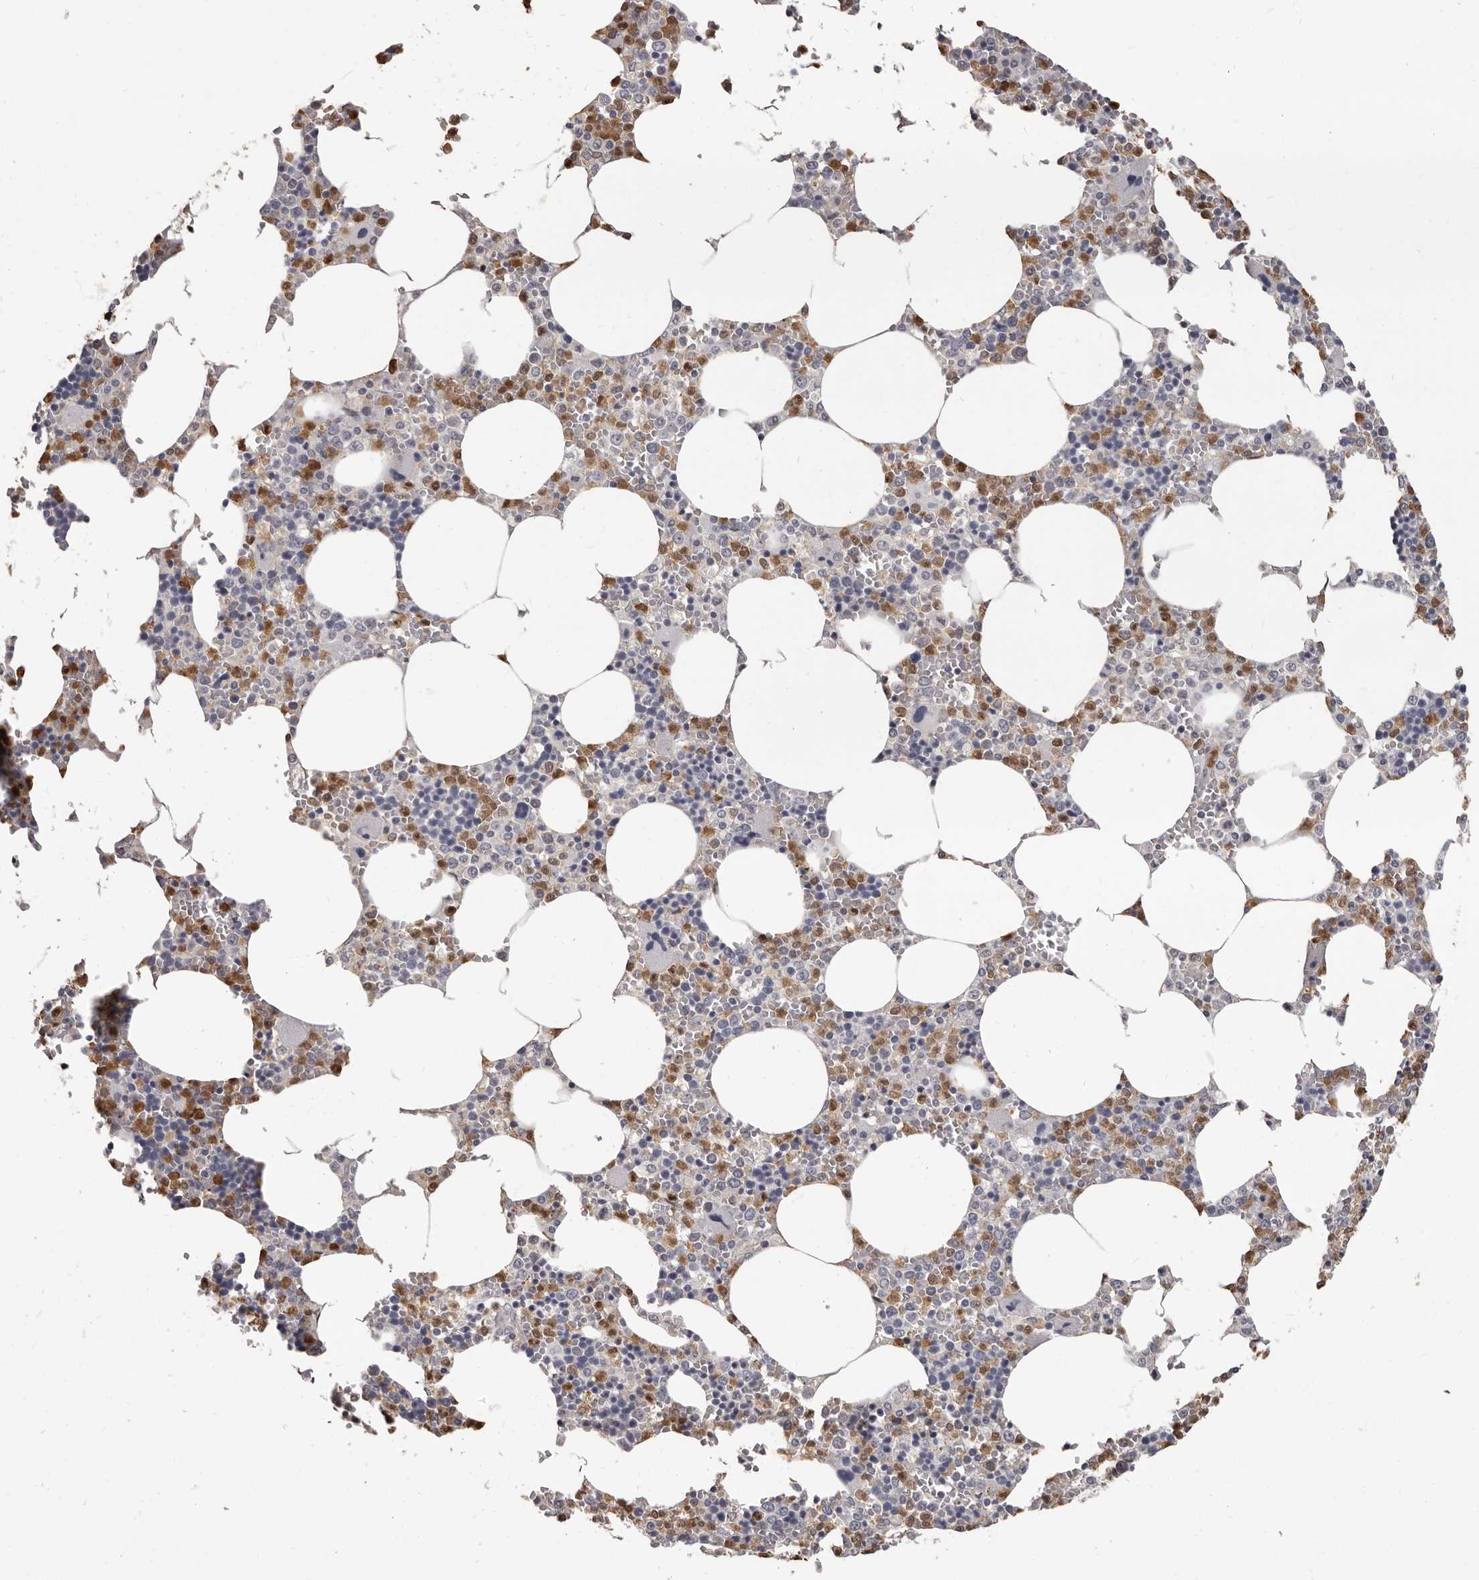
{"staining": {"intensity": "moderate", "quantity": "25%-75%", "location": "cytoplasmic/membranous"}, "tissue": "bone marrow", "cell_type": "Hematopoietic cells", "image_type": "normal", "snomed": [{"axis": "morphology", "description": "Normal tissue, NOS"}, {"axis": "topography", "description": "Bone marrow"}], "caption": "An image of bone marrow stained for a protein exhibits moderate cytoplasmic/membranous brown staining in hematopoietic cells. (brown staining indicates protein expression, while blue staining denotes nuclei).", "gene": "GPR157", "patient": {"sex": "male", "age": 70}}